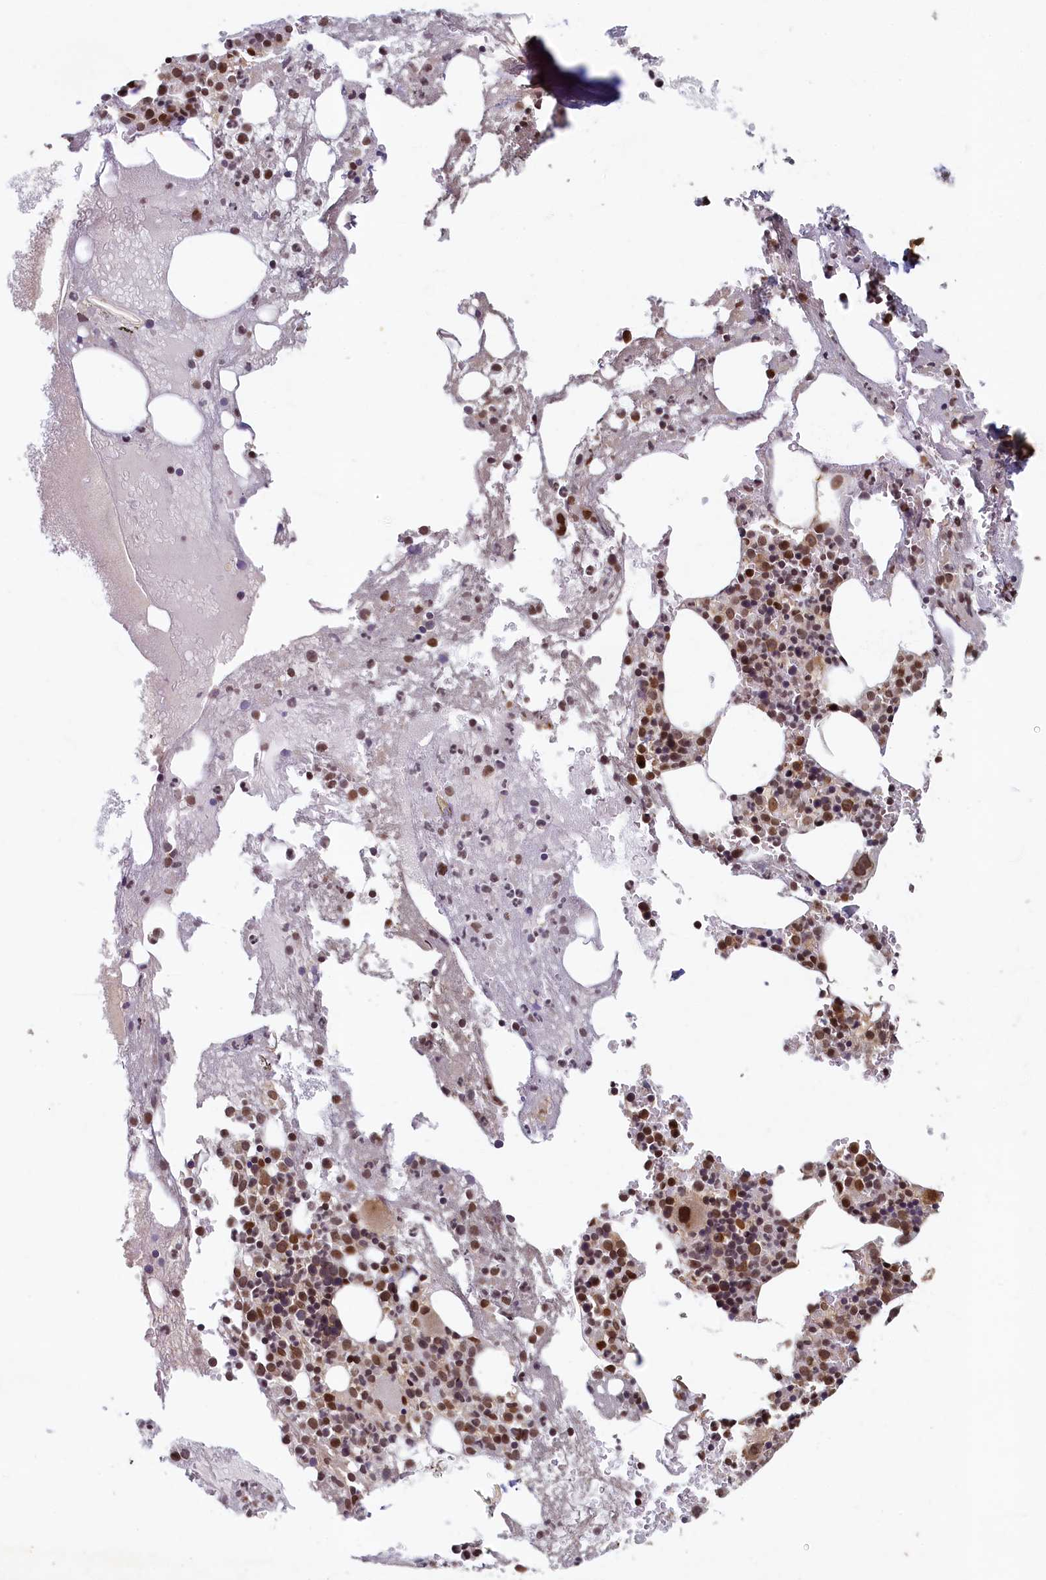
{"staining": {"intensity": "moderate", "quantity": ">75%", "location": "nuclear"}, "tissue": "bone marrow", "cell_type": "Hematopoietic cells", "image_type": "normal", "snomed": [{"axis": "morphology", "description": "Normal tissue, NOS"}, {"axis": "topography", "description": "Bone marrow"}], "caption": "Immunohistochemical staining of unremarkable human bone marrow displays moderate nuclear protein positivity in about >75% of hematopoietic cells.", "gene": "CKAP2L", "patient": {"sex": "male", "age": 61}}